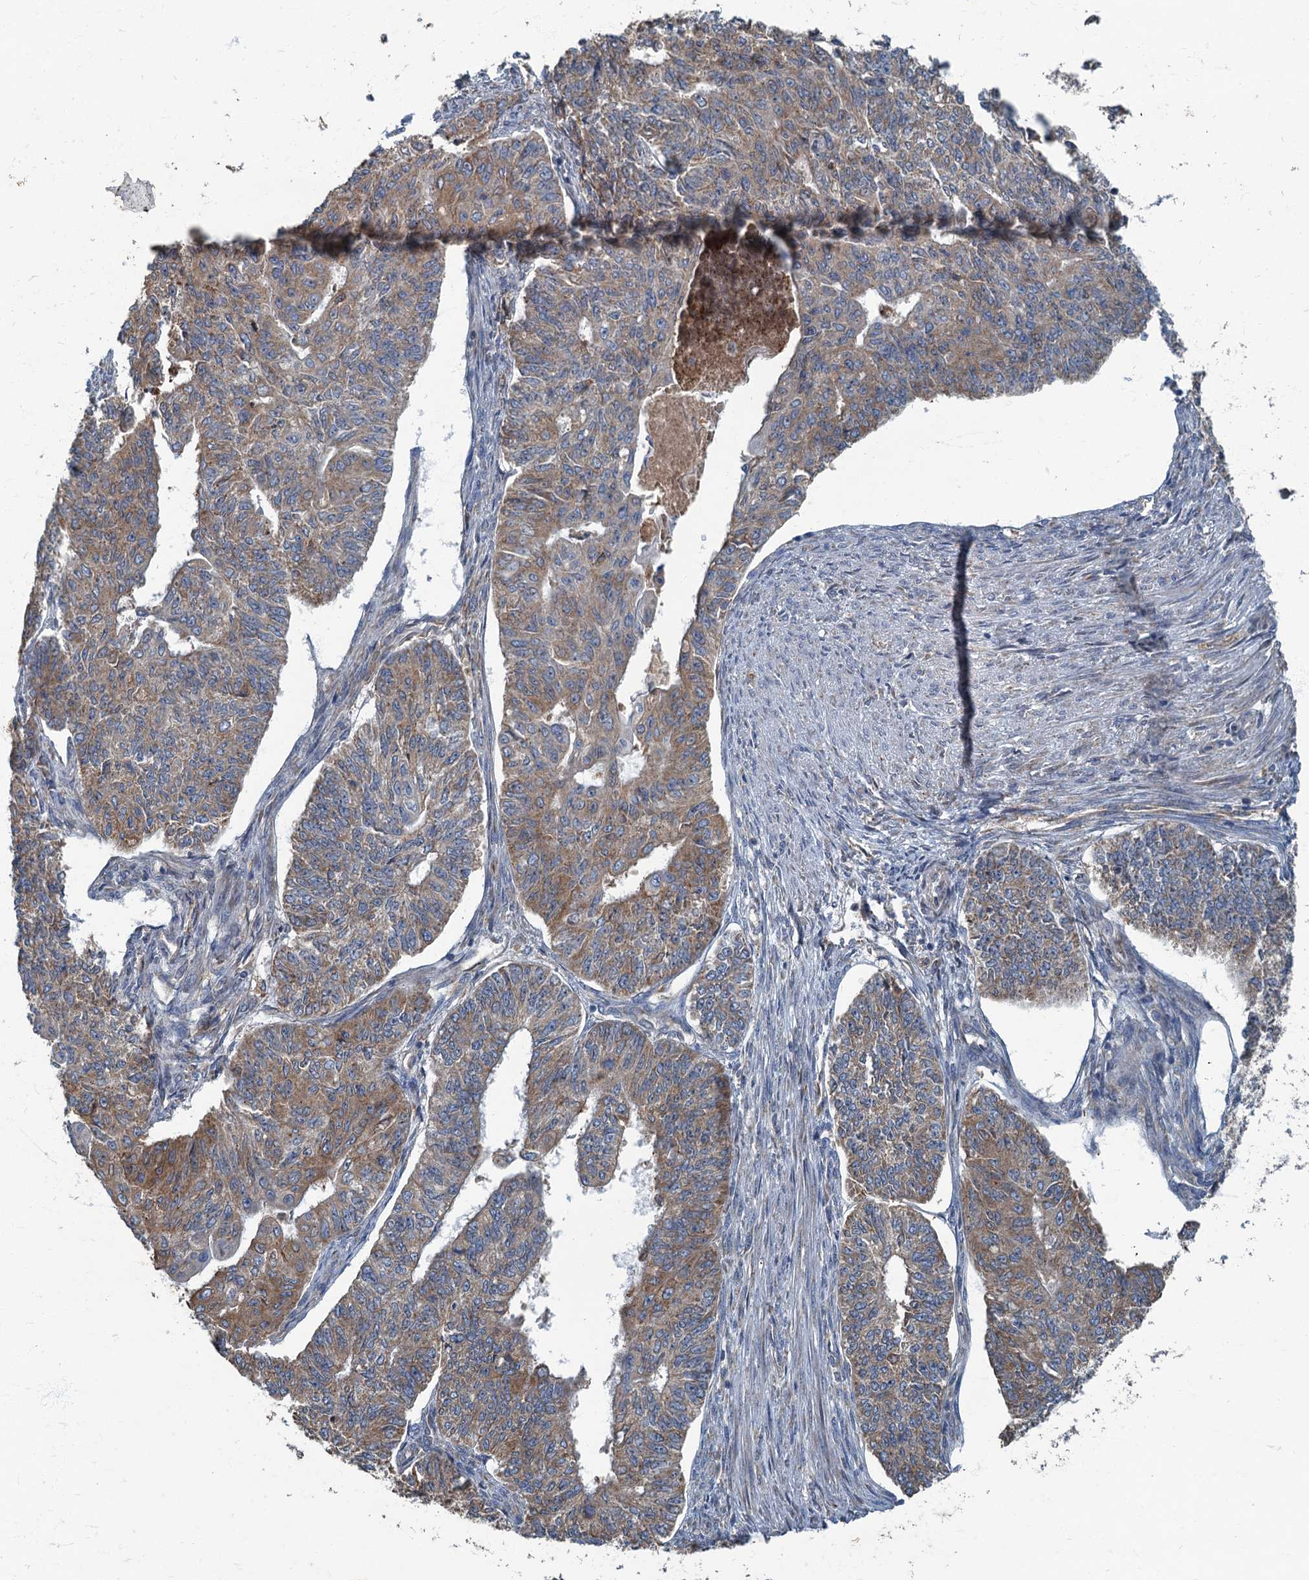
{"staining": {"intensity": "moderate", "quantity": ">75%", "location": "cytoplasmic/membranous"}, "tissue": "endometrial cancer", "cell_type": "Tumor cells", "image_type": "cancer", "snomed": [{"axis": "morphology", "description": "Adenocarcinoma, NOS"}, {"axis": "topography", "description": "Endometrium"}], "caption": "Adenocarcinoma (endometrial) stained for a protein (brown) demonstrates moderate cytoplasmic/membranous positive expression in about >75% of tumor cells.", "gene": "SPDYC", "patient": {"sex": "female", "age": 32}}